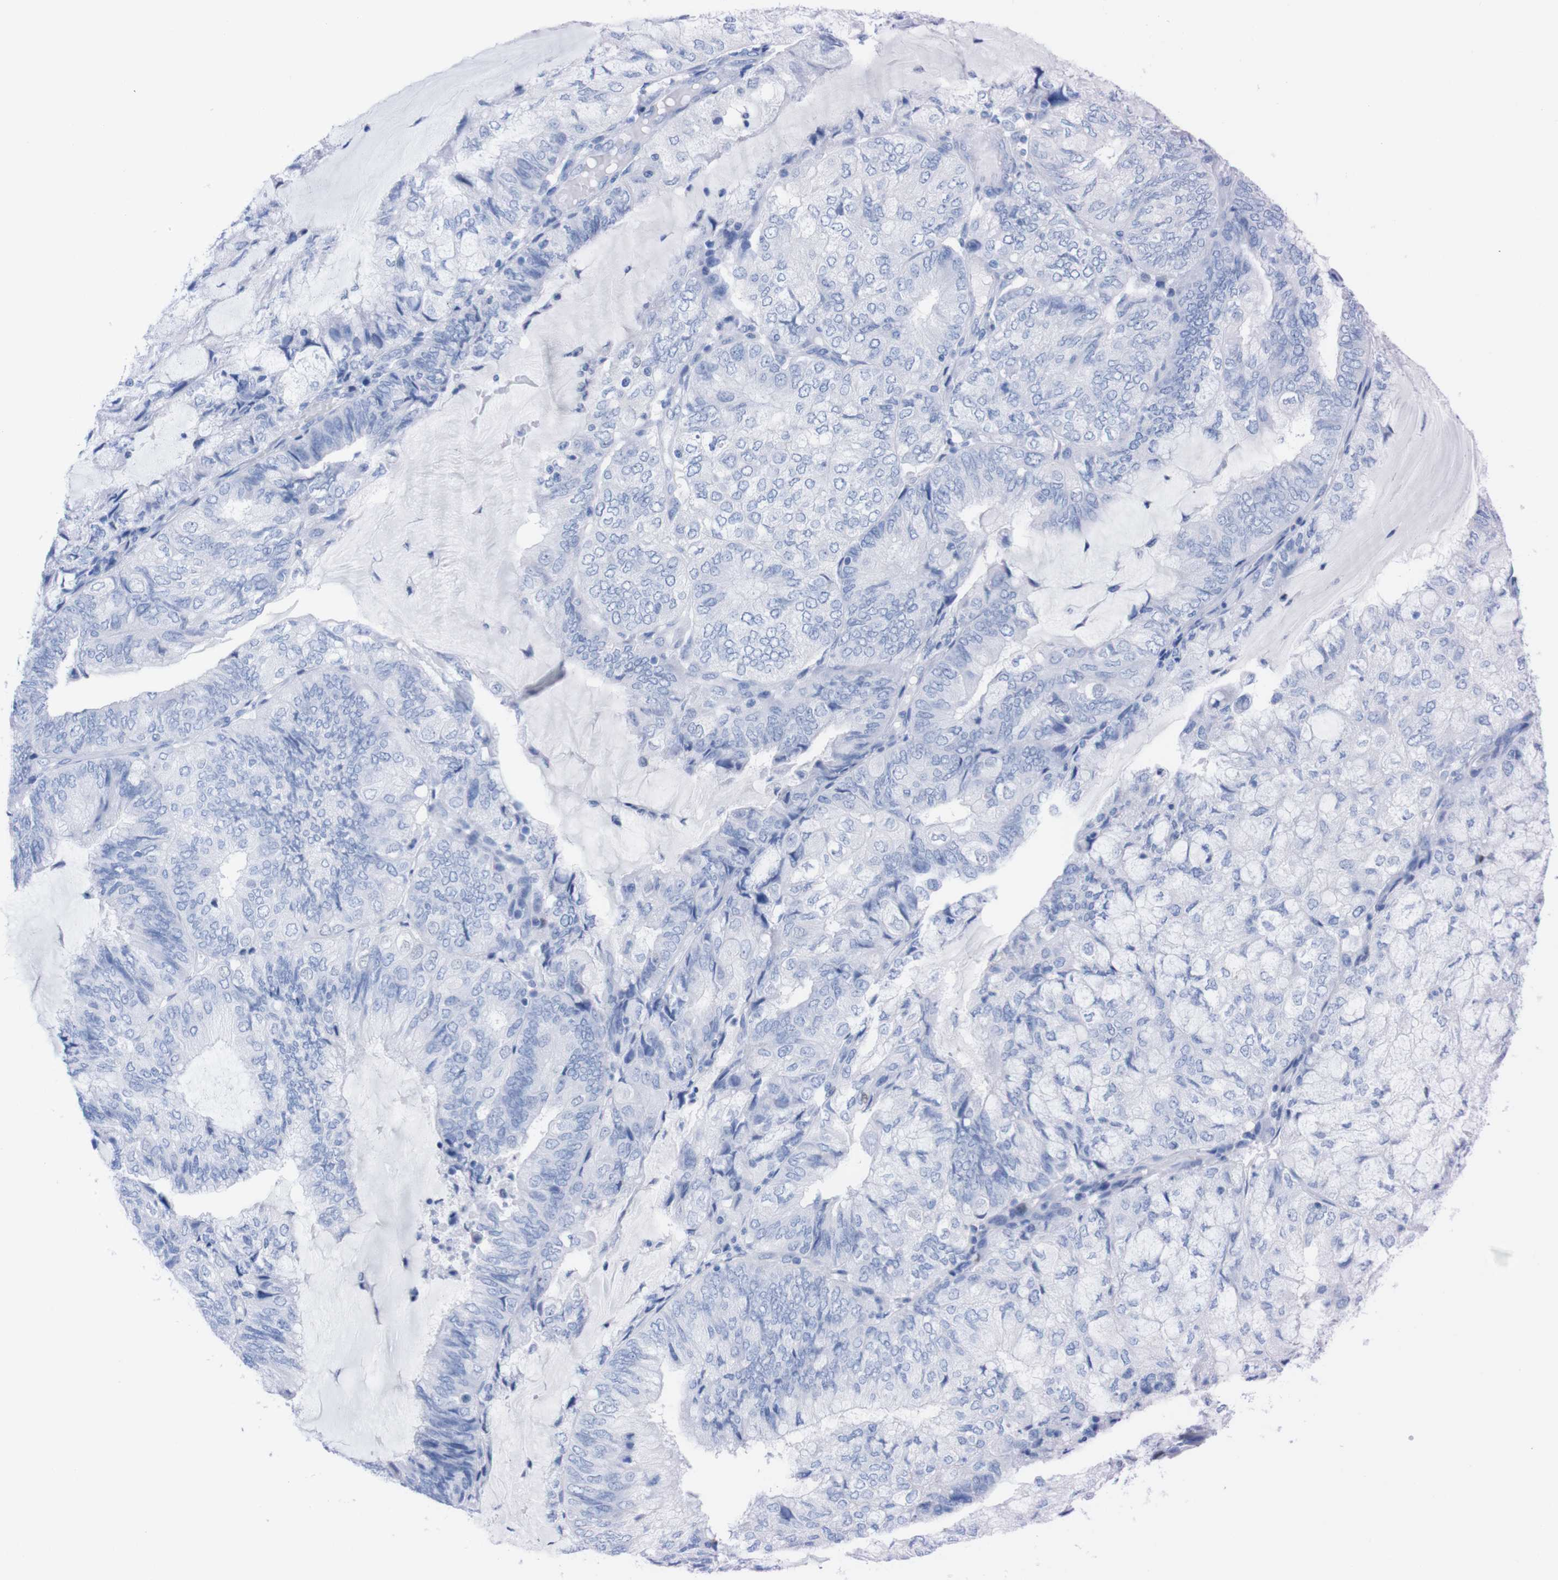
{"staining": {"intensity": "negative", "quantity": "none", "location": "none"}, "tissue": "endometrial cancer", "cell_type": "Tumor cells", "image_type": "cancer", "snomed": [{"axis": "morphology", "description": "Adenocarcinoma, NOS"}, {"axis": "topography", "description": "Endometrium"}], "caption": "Protein analysis of endometrial cancer (adenocarcinoma) displays no significant positivity in tumor cells.", "gene": "P2RY12", "patient": {"sex": "female", "age": 81}}